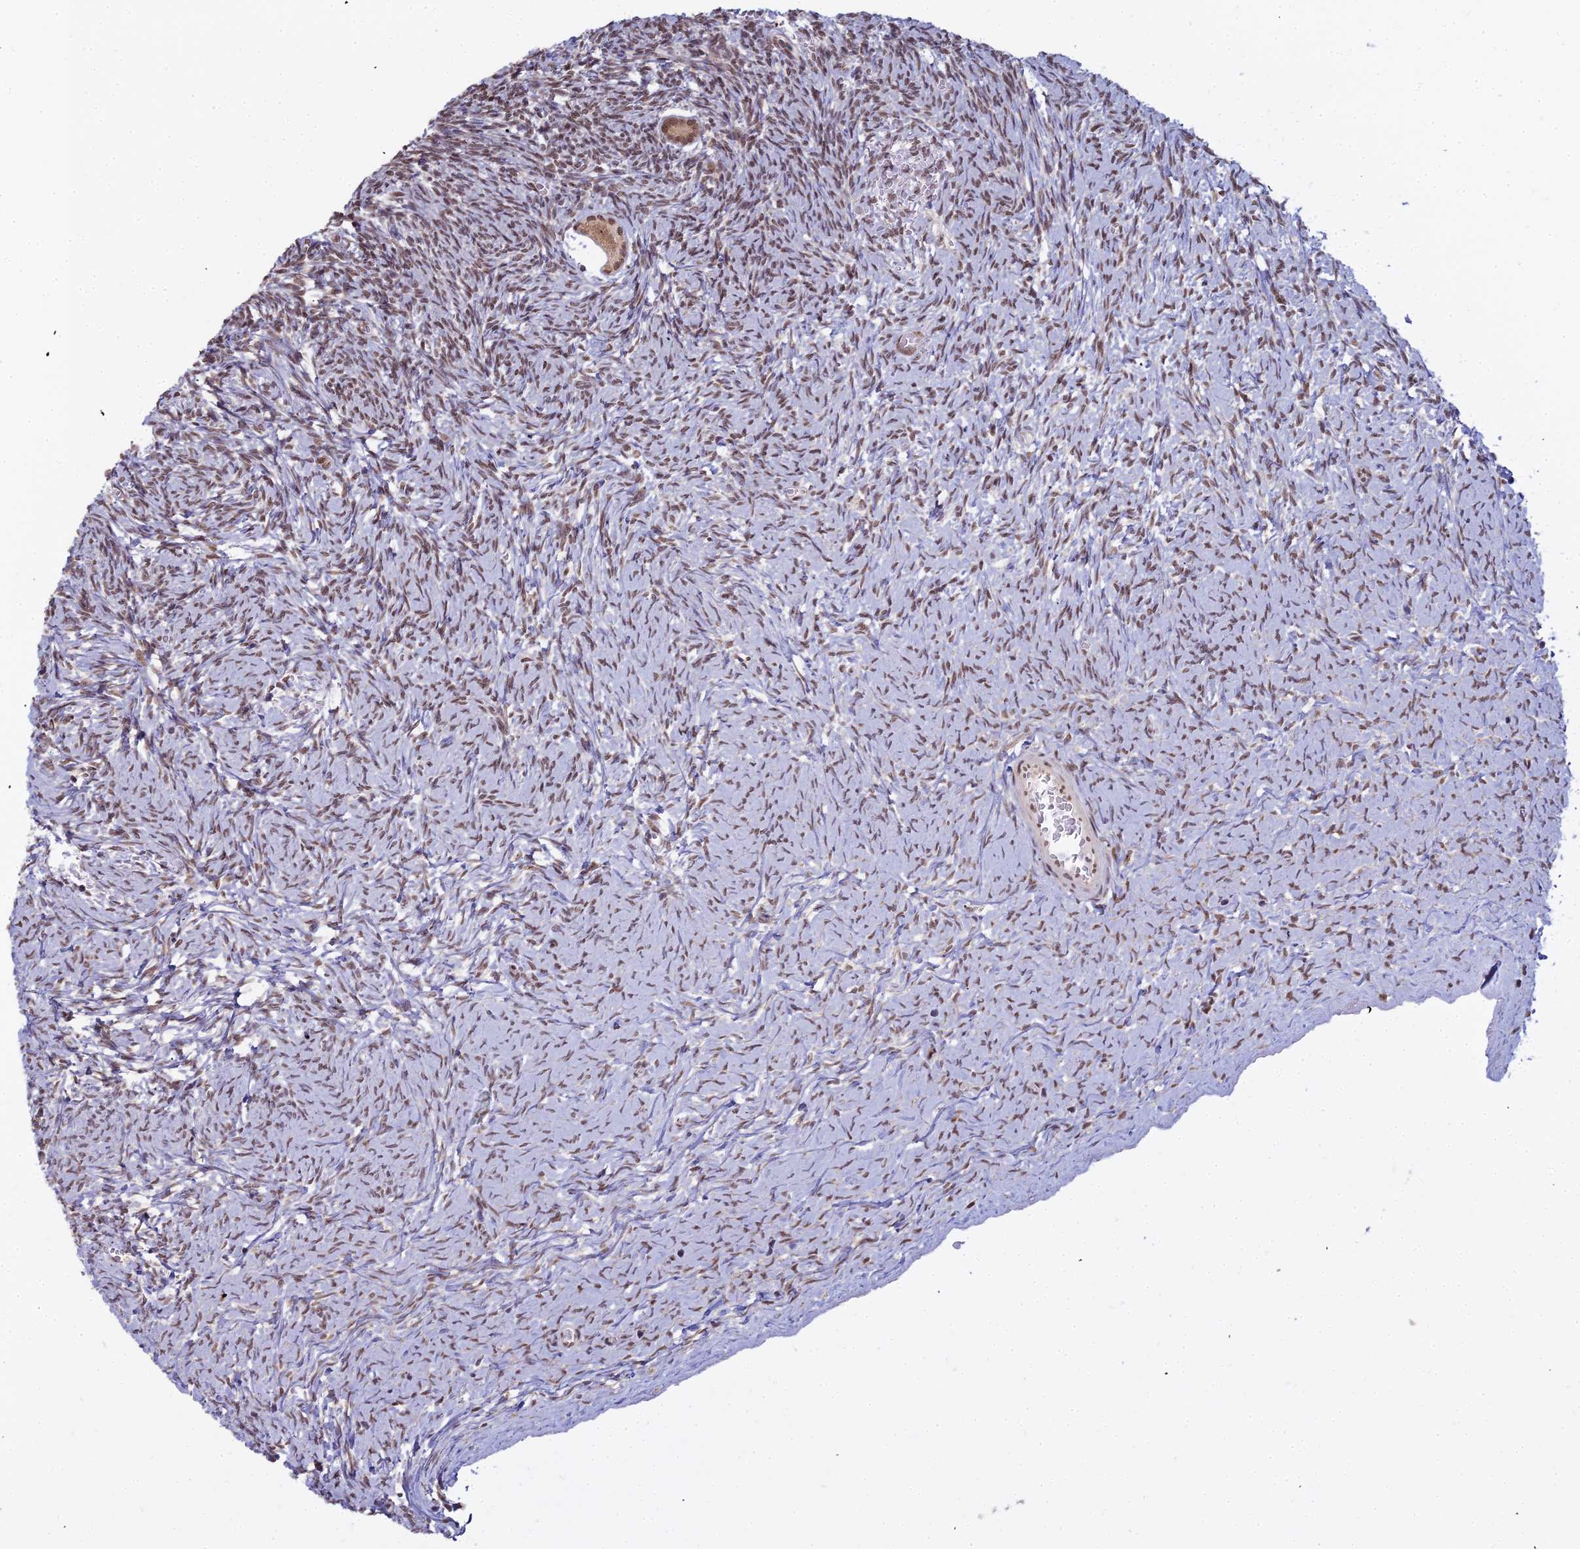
{"staining": {"intensity": "moderate", "quantity": ">75%", "location": "cytoplasmic/membranous,nuclear"}, "tissue": "ovary", "cell_type": "Follicle cells", "image_type": "normal", "snomed": [{"axis": "morphology", "description": "Normal tissue, NOS"}, {"axis": "topography", "description": "Ovary"}], "caption": "The histopathology image displays staining of unremarkable ovary, revealing moderate cytoplasmic/membranous,nuclear protein staining (brown color) within follicle cells.", "gene": "ABCA2", "patient": {"sex": "female", "age": 39}}